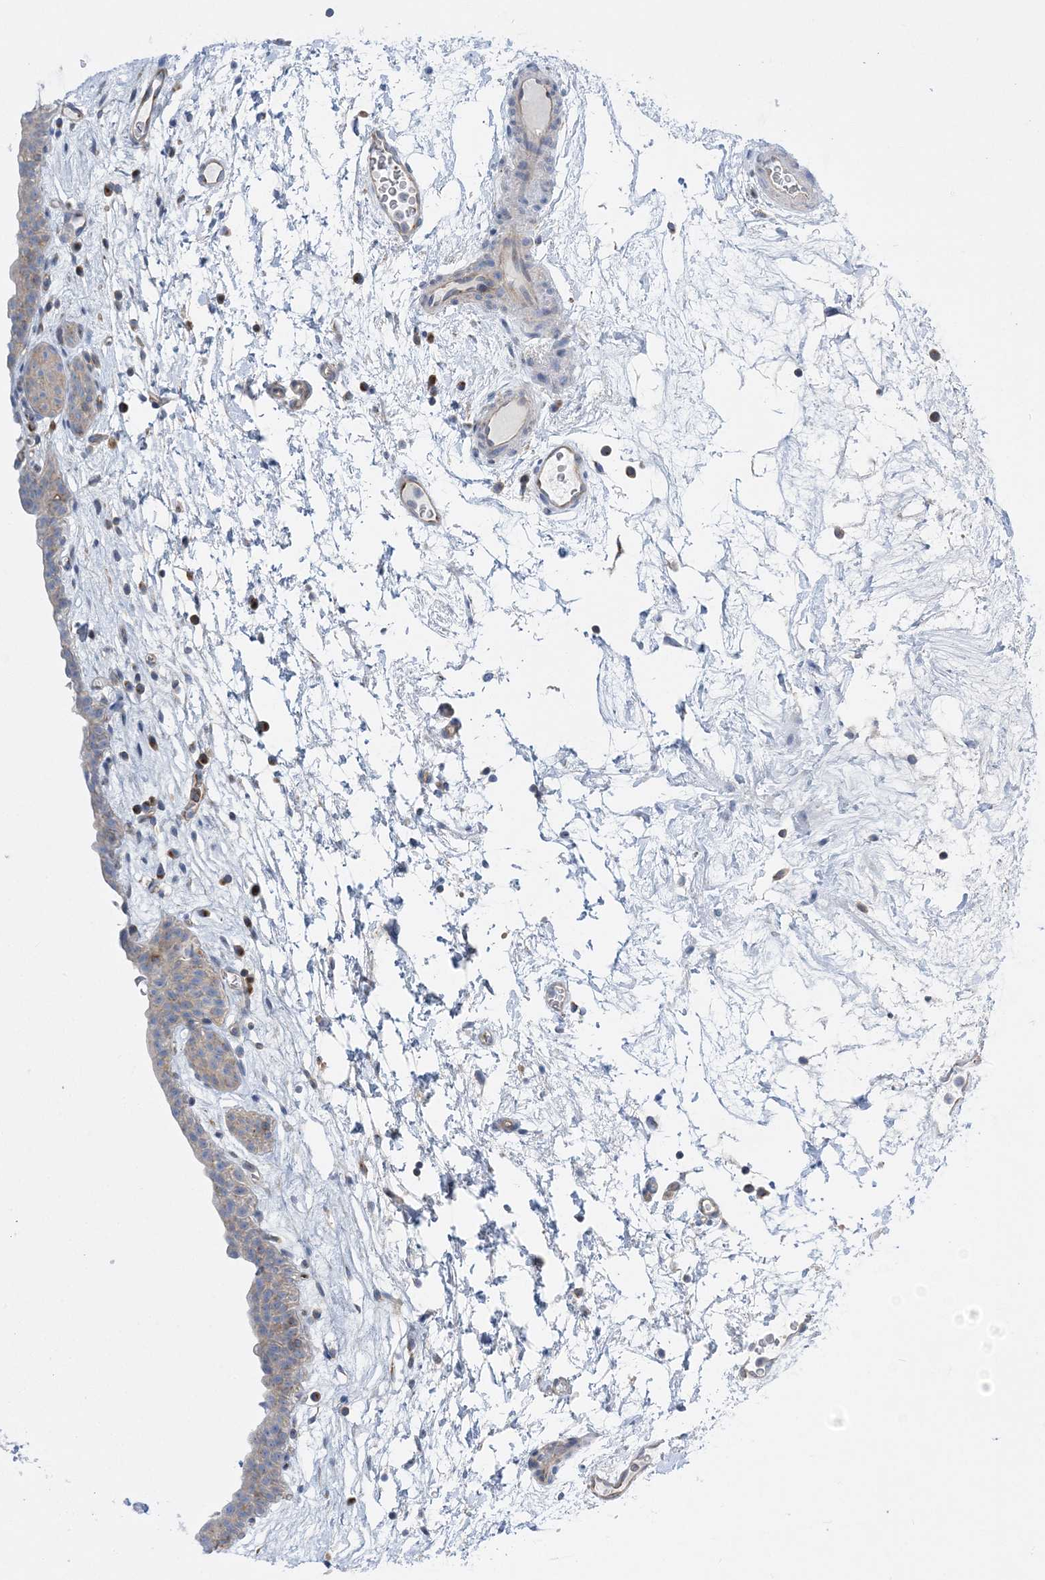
{"staining": {"intensity": "negative", "quantity": "none", "location": "none"}, "tissue": "urinary bladder", "cell_type": "Urothelial cells", "image_type": "normal", "snomed": [{"axis": "morphology", "description": "Normal tissue, NOS"}, {"axis": "topography", "description": "Urinary bladder"}], "caption": "Immunohistochemistry micrograph of benign urinary bladder stained for a protein (brown), which reveals no expression in urothelial cells.", "gene": "FAM114A2", "patient": {"sex": "male", "age": 83}}